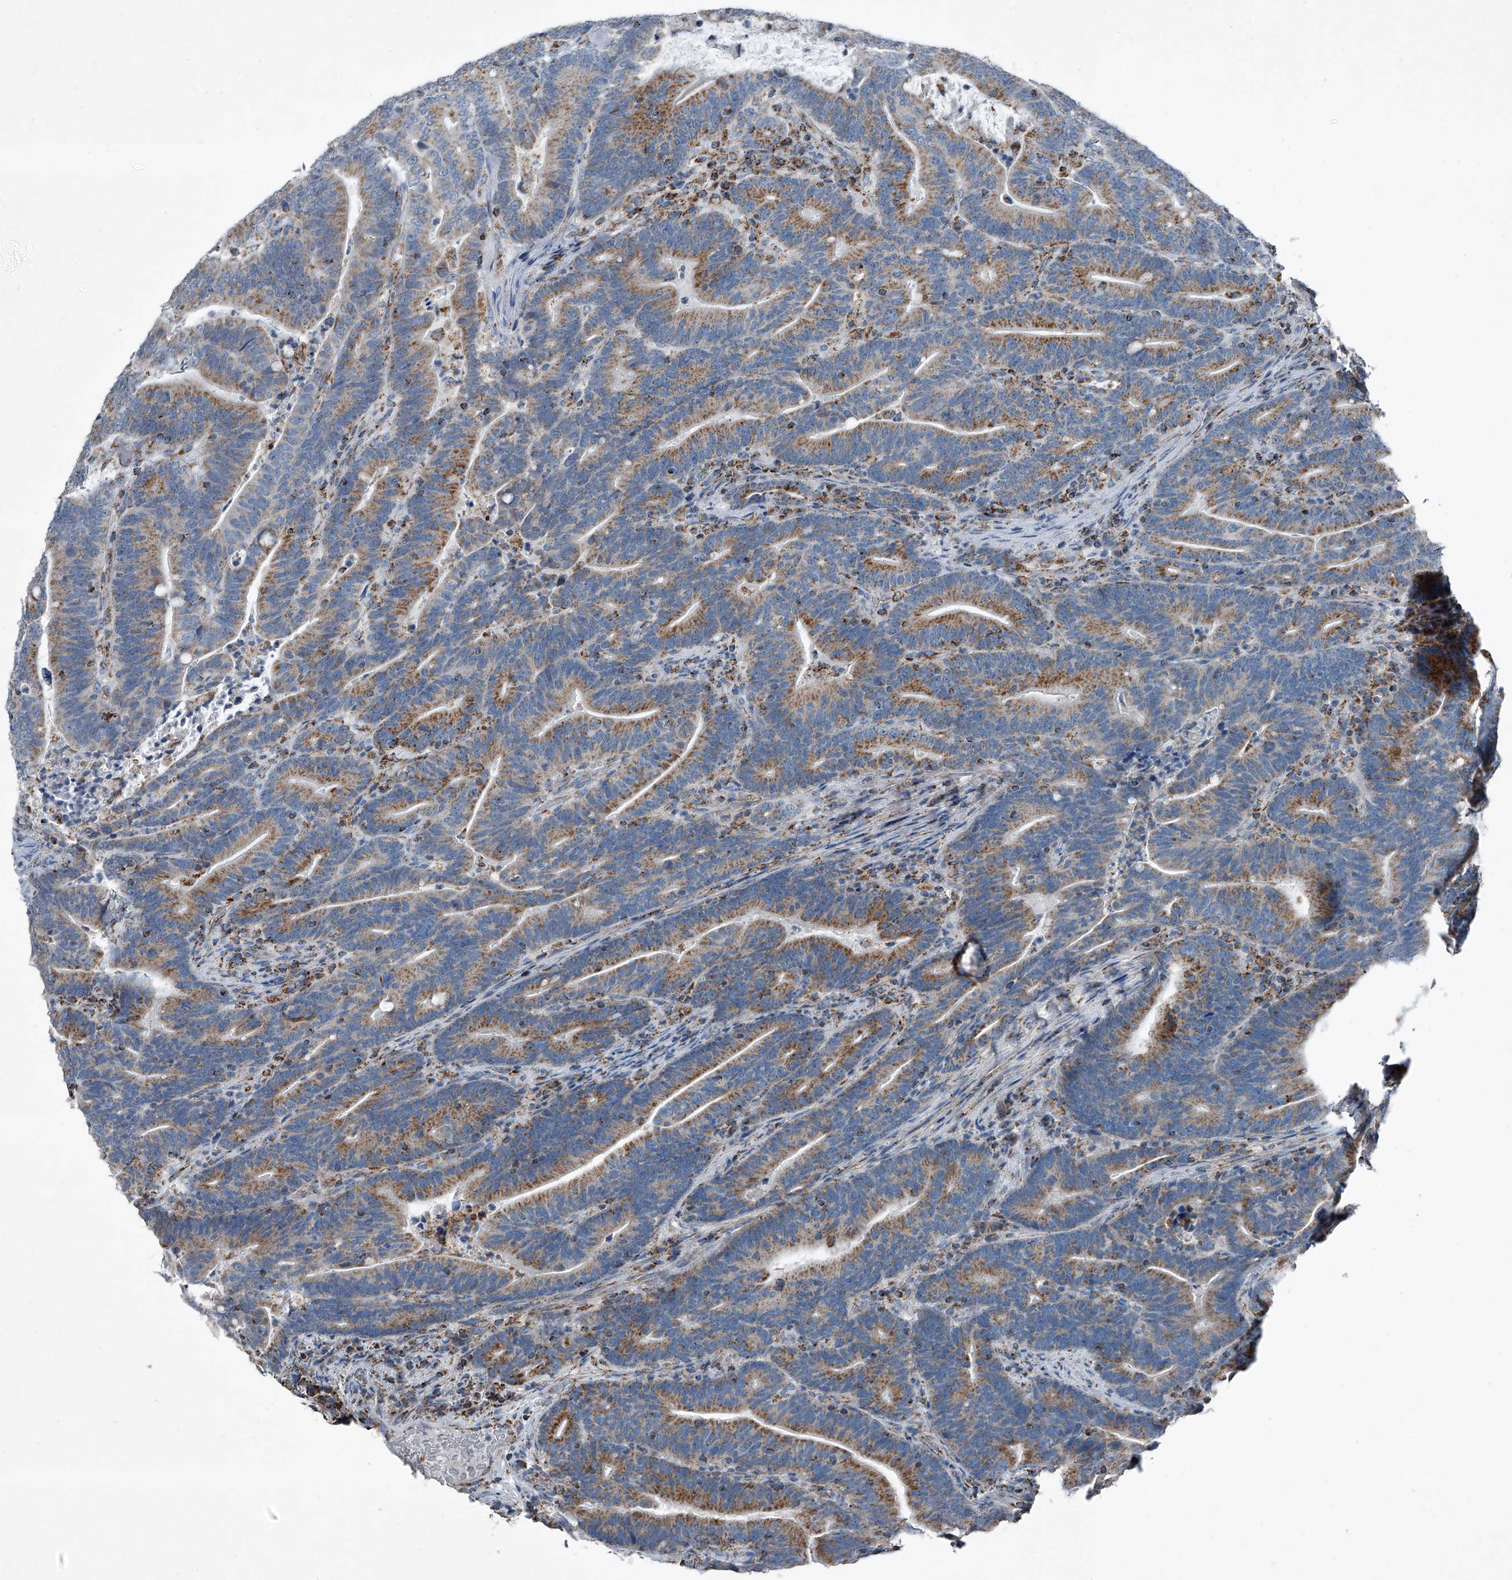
{"staining": {"intensity": "moderate", "quantity": ">75%", "location": "cytoplasmic/membranous"}, "tissue": "colorectal cancer", "cell_type": "Tumor cells", "image_type": "cancer", "snomed": [{"axis": "morphology", "description": "Adenocarcinoma, NOS"}, {"axis": "topography", "description": "Colon"}], "caption": "Immunohistochemistry (IHC) of colorectal cancer (adenocarcinoma) reveals medium levels of moderate cytoplasmic/membranous expression in about >75% of tumor cells.", "gene": "CHRNA7", "patient": {"sex": "female", "age": 66}}